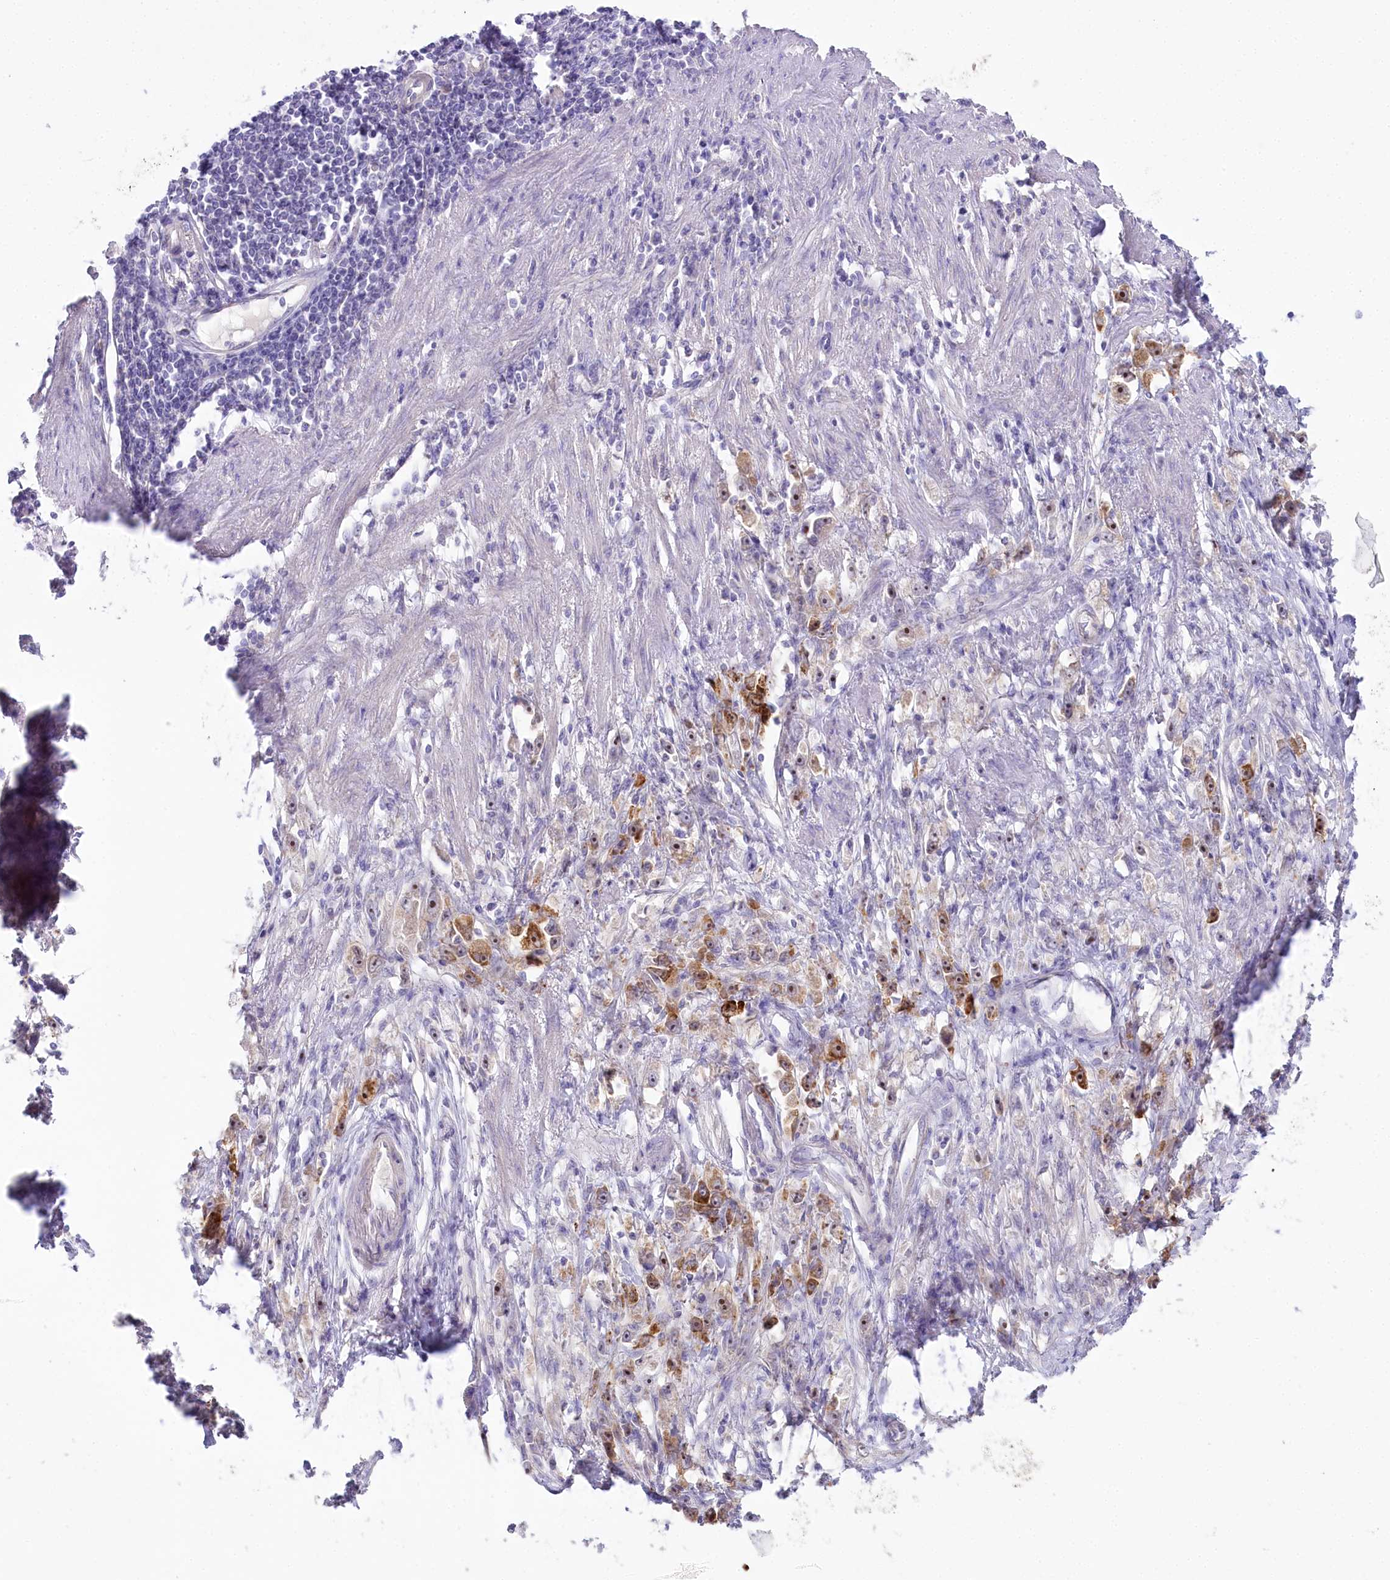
{"staining": {"intensity": "moderate", "quantity": "25%-75%", "location": "cytoplasmic/membranous,nuclear"}, "tissue": "stomach cancer", "cell_type": "Tumor cells", "image_type": "cancer", "snomed": [{"axis": "morphology", "description": "Adenocarcinoma, NOS"}, {"axis": "topography", "description": "Stomach"}], "caption": "Moderate cytoplasmic/membranous and nuclear staining for a protein is identified in about 25%-75% of tumor cells of stomach adenocarcinoma using immunohistochemistry (IHC).", "gene": "MYOZ1", "patient": {"sex": "female", "age": 59}}